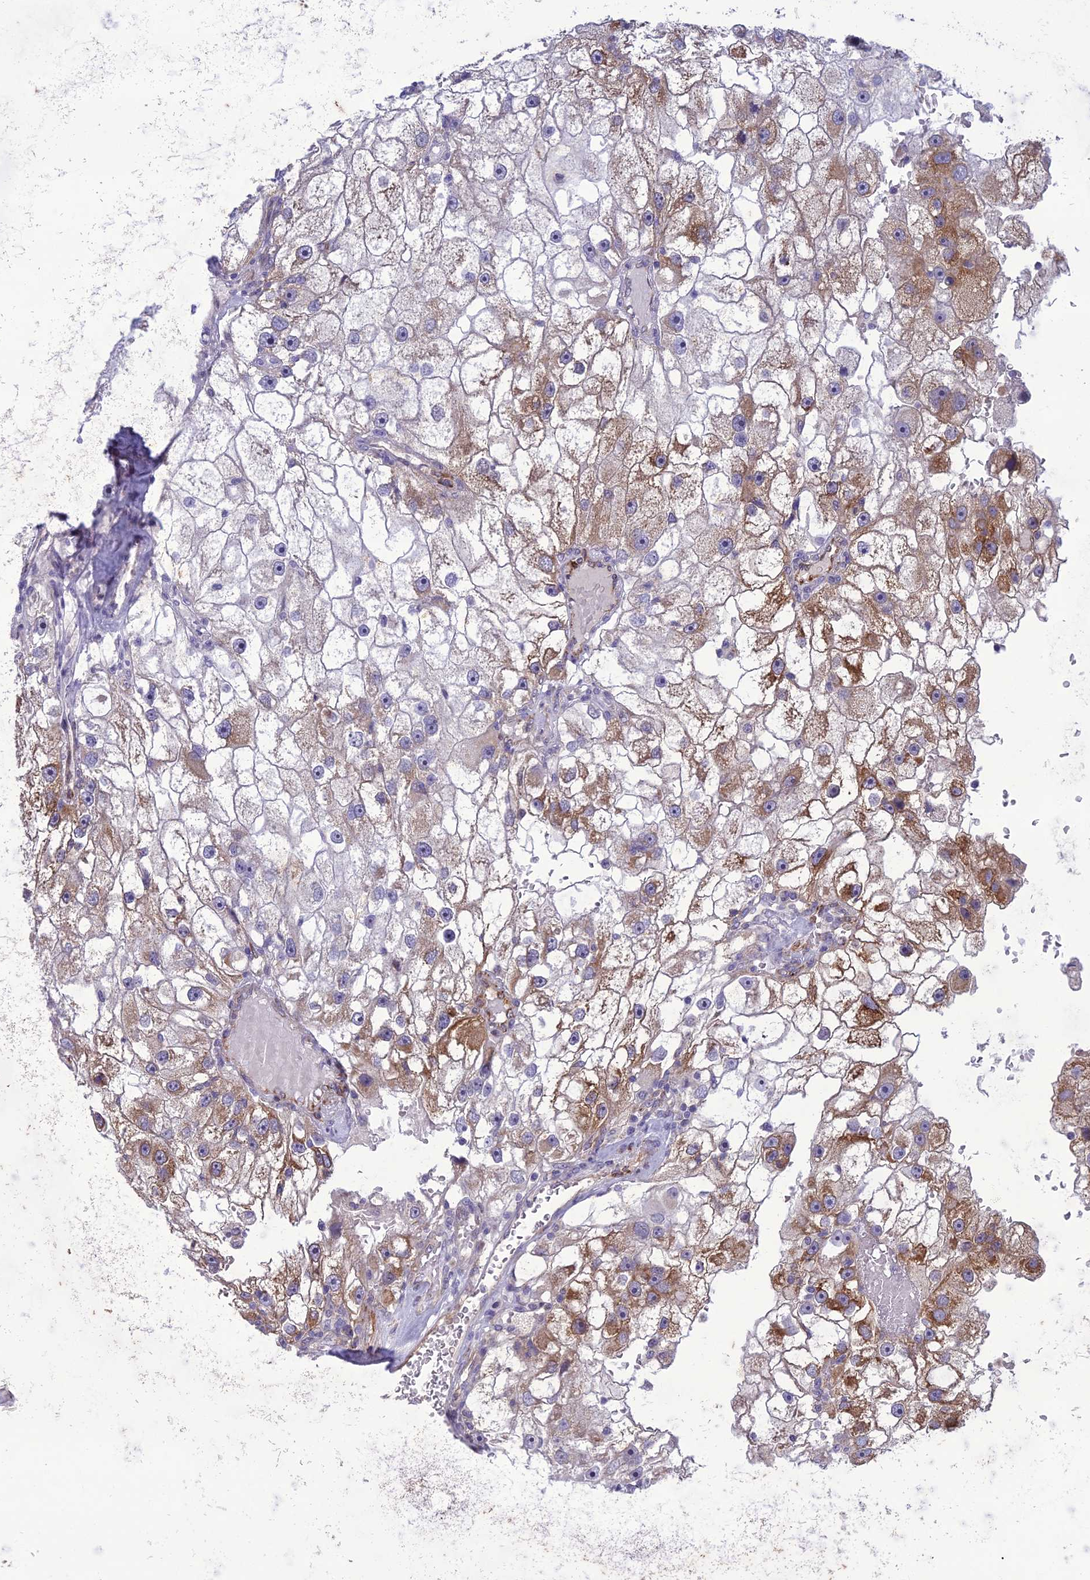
{"staining": {"intensity": "moderate", "quantity": "25%-75%", "location": "cytoplasmic/membranous"}, "tissue": "renal cancer", "cell_type": "Tumor cells", "image_type": "cancer", "snomed": [{"axis": "morphology", "description": "Adenocarcinoma, NOS"}, {"axis": "topography", "description": "Kidney"}], "caption": "DAB immunohistochemical staining of human renal cancer exhibits moderate cytoplasmic/membranous protein positivity in approximately 25%-75% of tumor cells.", "gene": "NODAL", "patient": {"sex": "male", "age": 63}}